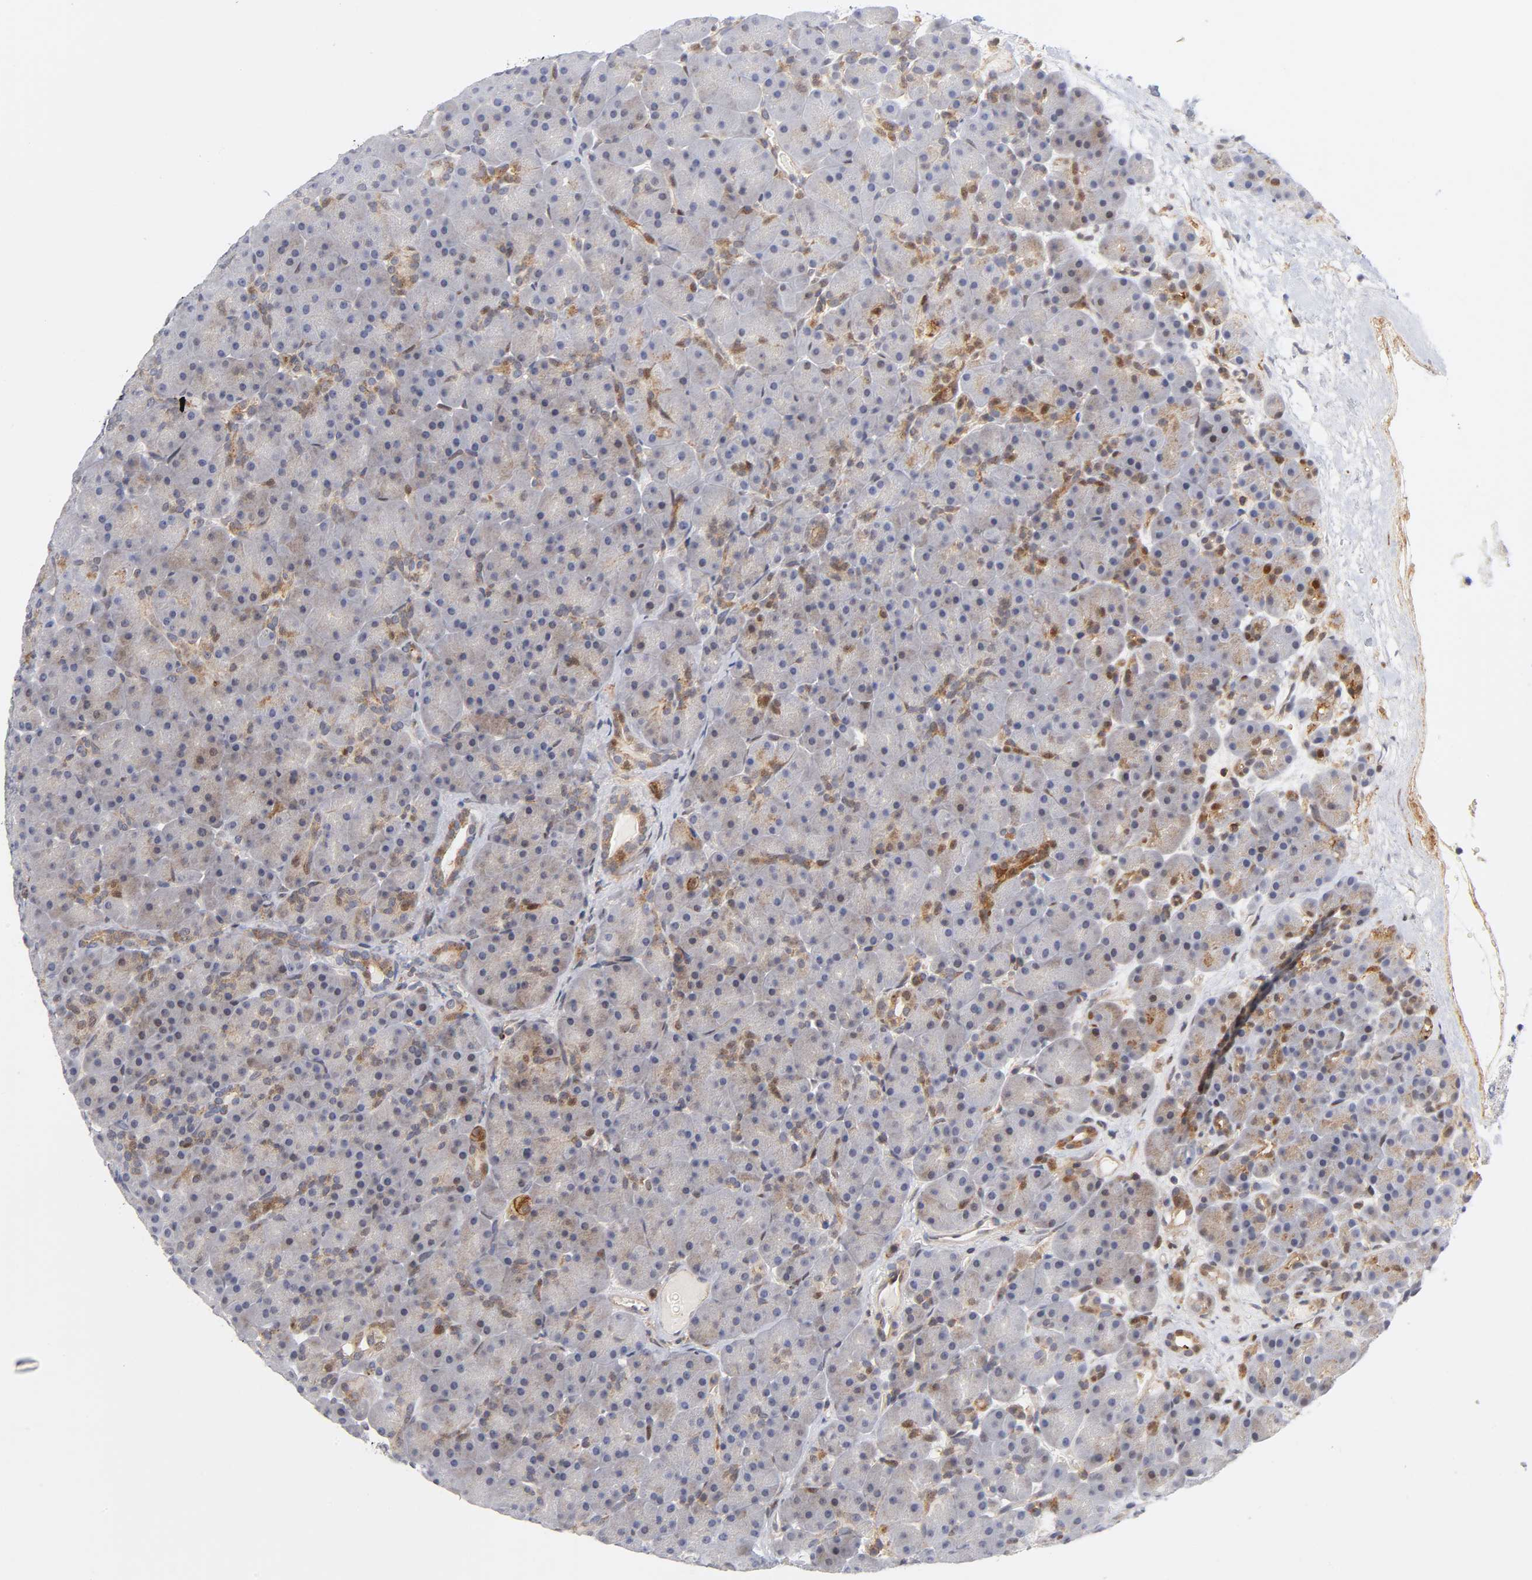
{"staining": {"intensity": "weak", "quantity": "<25%", "location": "cytoplasmic/membranous"}, "tissue": "pancreas", "cell_type": "Exocrine glandular cells", "image_type": "normal", "snomed": [{"axis": "morphology", "description": "Normal tissue, NOS"}, {"axis": "topography", "description": "Pancreas"}], "caption": "Immunohistochemistry micrograph of unremarkable pancreas stained for a protein (brown), which shows no expression in exocrine glandular cells. The staining was performed using DAB (3,3'-diaminobenzidine) to visualize the protein expression in brown, while the nuclei were stained in blue with hematoxylin (Magnification: 20x).", "gene": "ANXA7", "patient": {"sex": "male", "age": 66}}